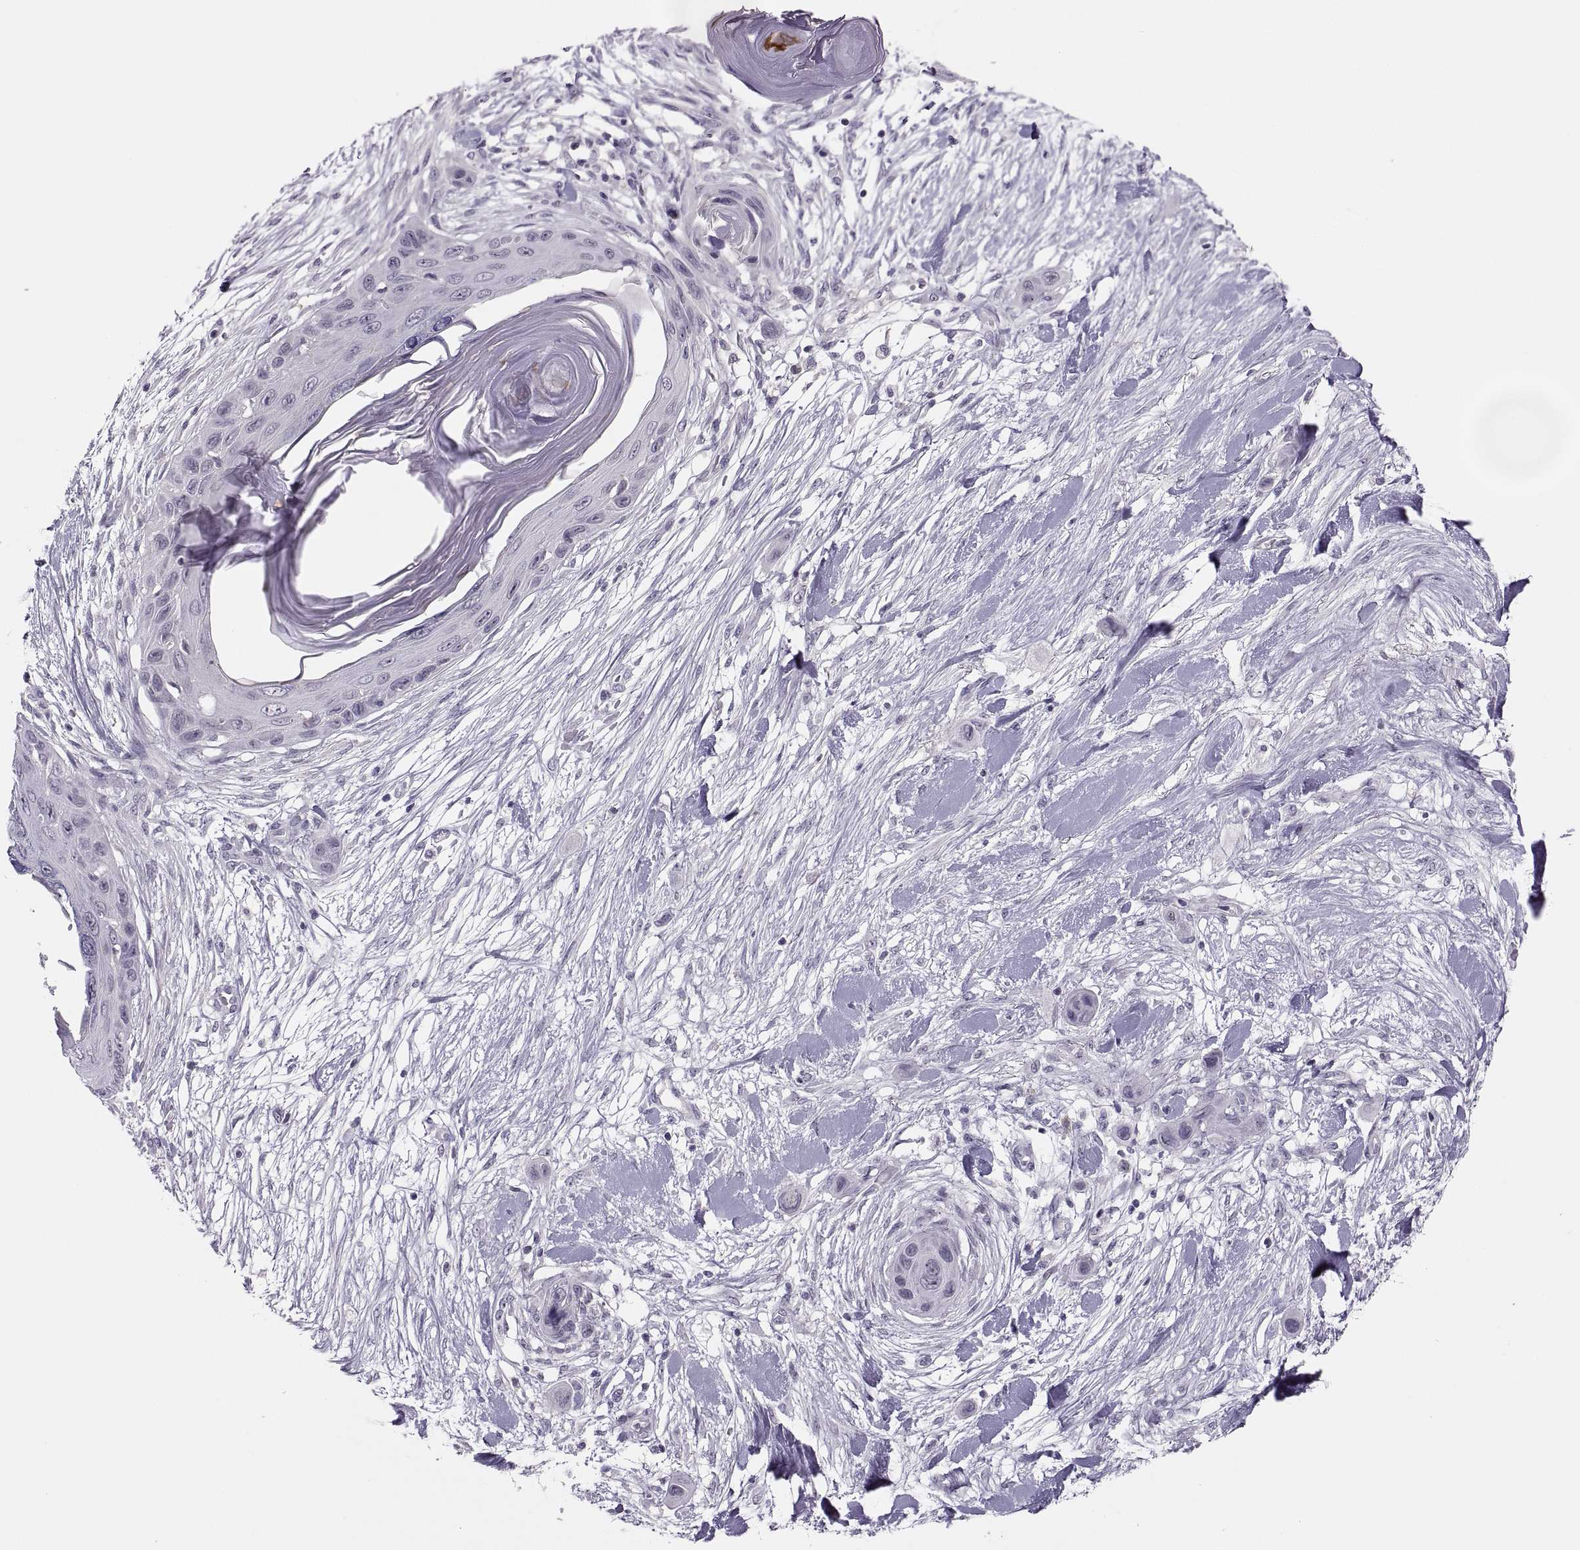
{"staining": {"intensity": "negative", "quantity": "none", "location": "none"}, "tissue": "skin cancer", "cell_type": "Tumor cells", "image_type": "cancer", "snomed": [{"axis": "morphology", "description": "Squamous cell carcinoma, NOS"}, {"axis": "topography", "description": "Skin"}], "caption": "An immunohistochemistry photomicrograph of skin cancer is shown. There is no staining in tumor cells of skin cancer.", "gene": "CHCT1", "patient": {"sex": "male", "age": 79}}